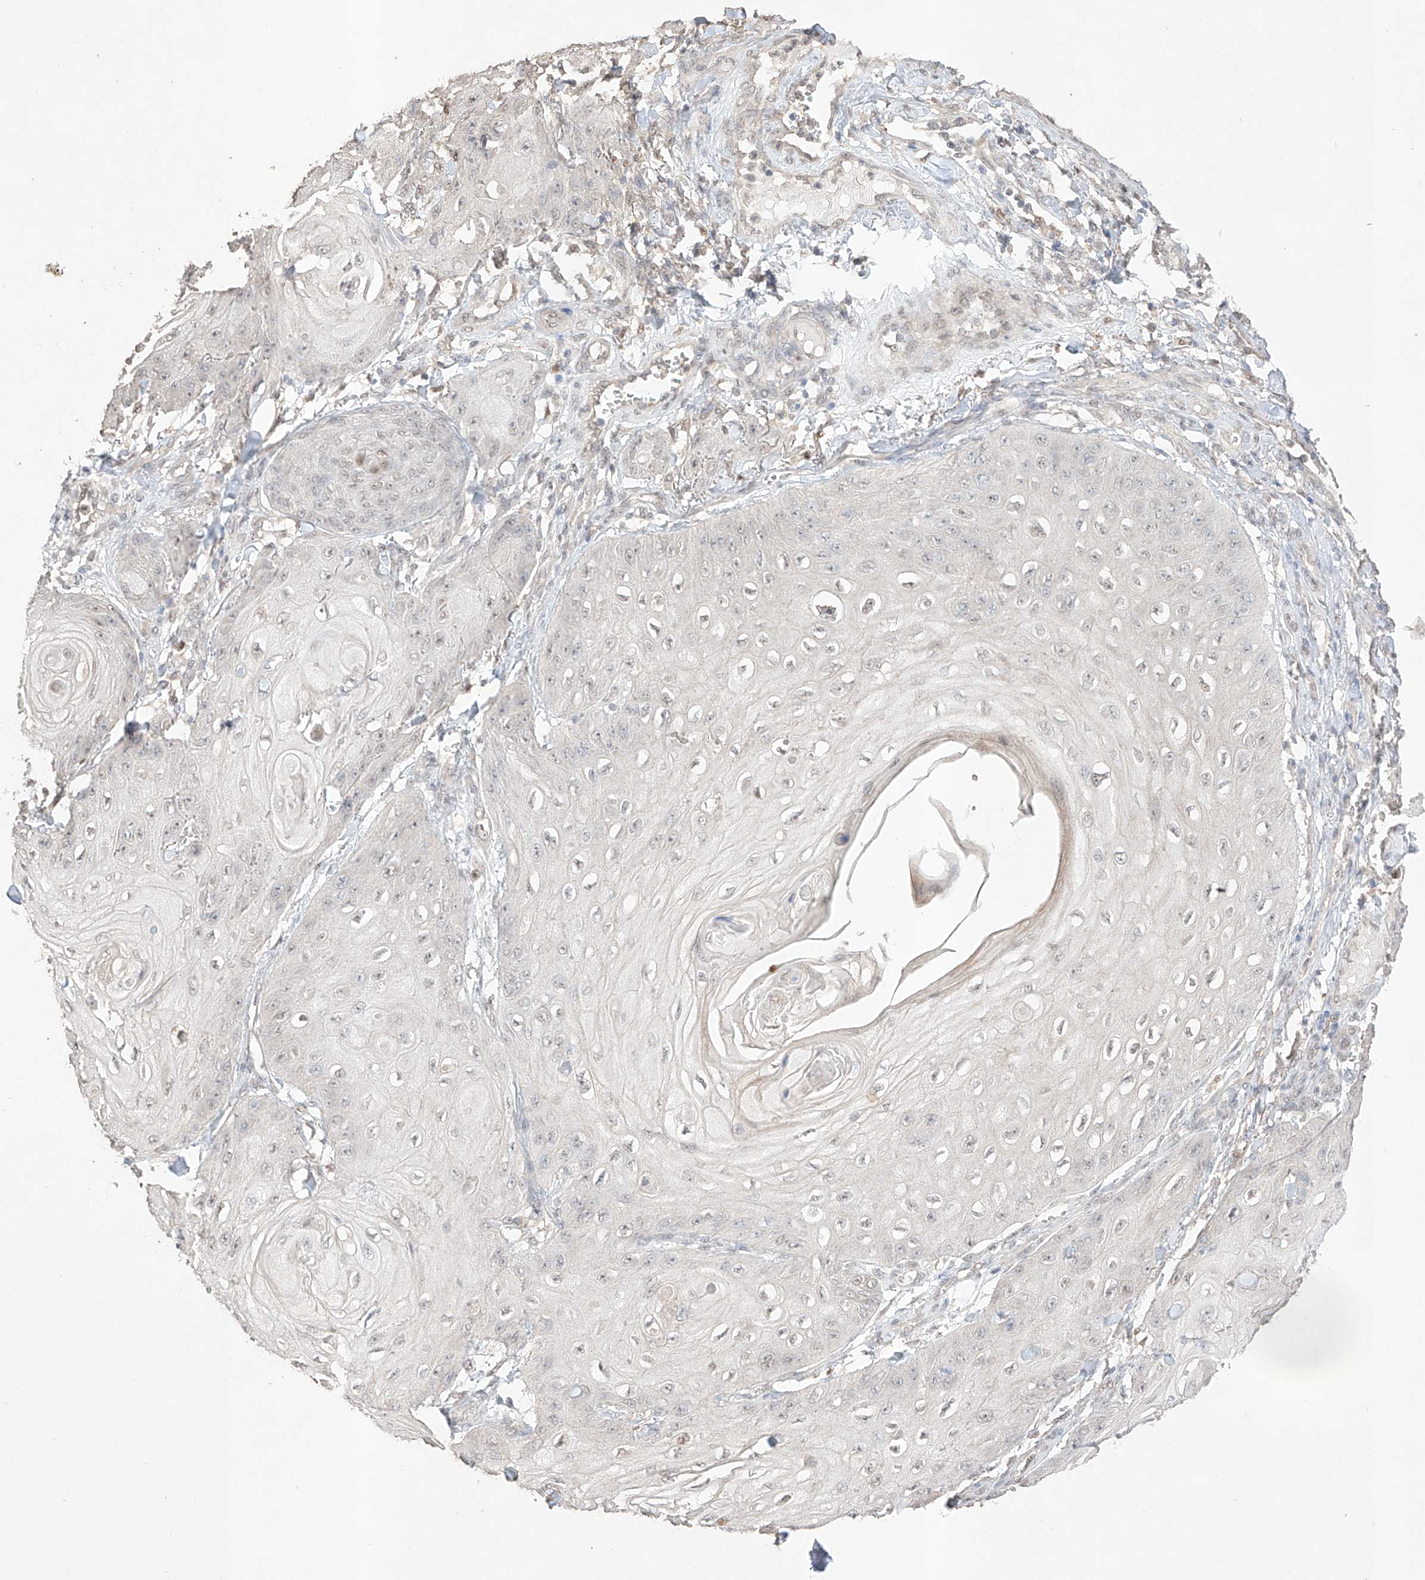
{"staining": {"intensity": "negative", "quantity": "none", "location": "none"}, "tissue": "skin cancer", "cell_type": "Tumor cells", "image_type": "cancer", "snomed": [{"axis": "morphology", "description": "Squamous cell carcinoma, NOS"}, {"axis": "topography", "description": "Skin"}], "caption": "DAB (3,3'-diaminobenzidine) immunohistochemical staining of squamous cell carcinoma (skin) shows no significant staining in tumor cells. (IHC, brightfield microscopy, high magnification).", "gene": "APIP", "patient": {"sex": "male", "age": 74}}